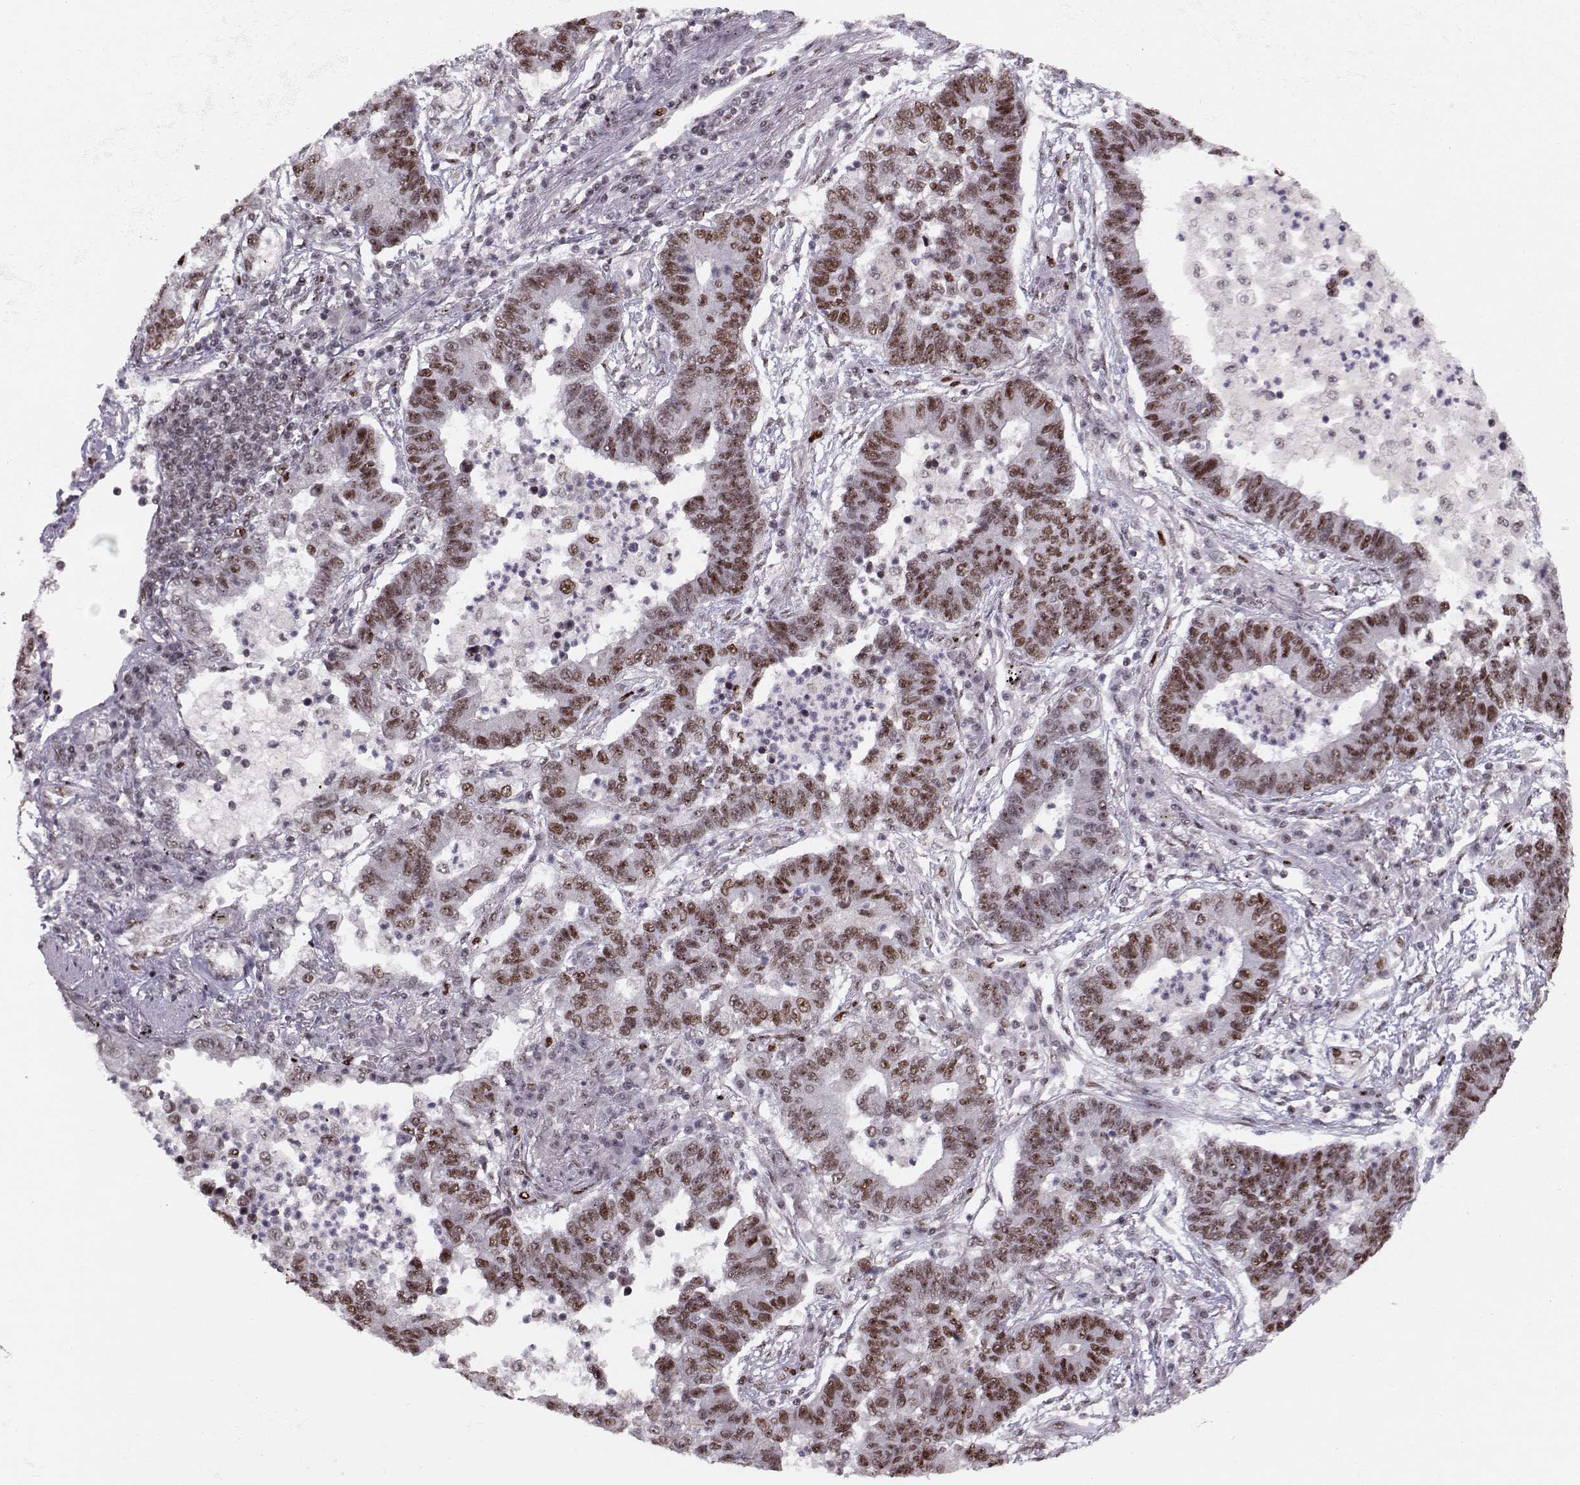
{"staining": {"intensity": "strong", "quantity": "25%-75%", "location": "nuclear"}, "tissue": "lung cancer", "cell_type": "Tumor cells", "image_type": "cancer", "snomed": [{"axis": "morphology", "description": "Adenocarcinoma, NOS"}, {"axis": "topography", "description": "Lung"}], "caption": "IHC of lung cancer (adenocarcinoma) reveals high levels of strong nuclear staining in approximately 25%-75% of tumor cells.", "gene": "SNAPC2", "patient": {"sex": "female", "age": 57}}